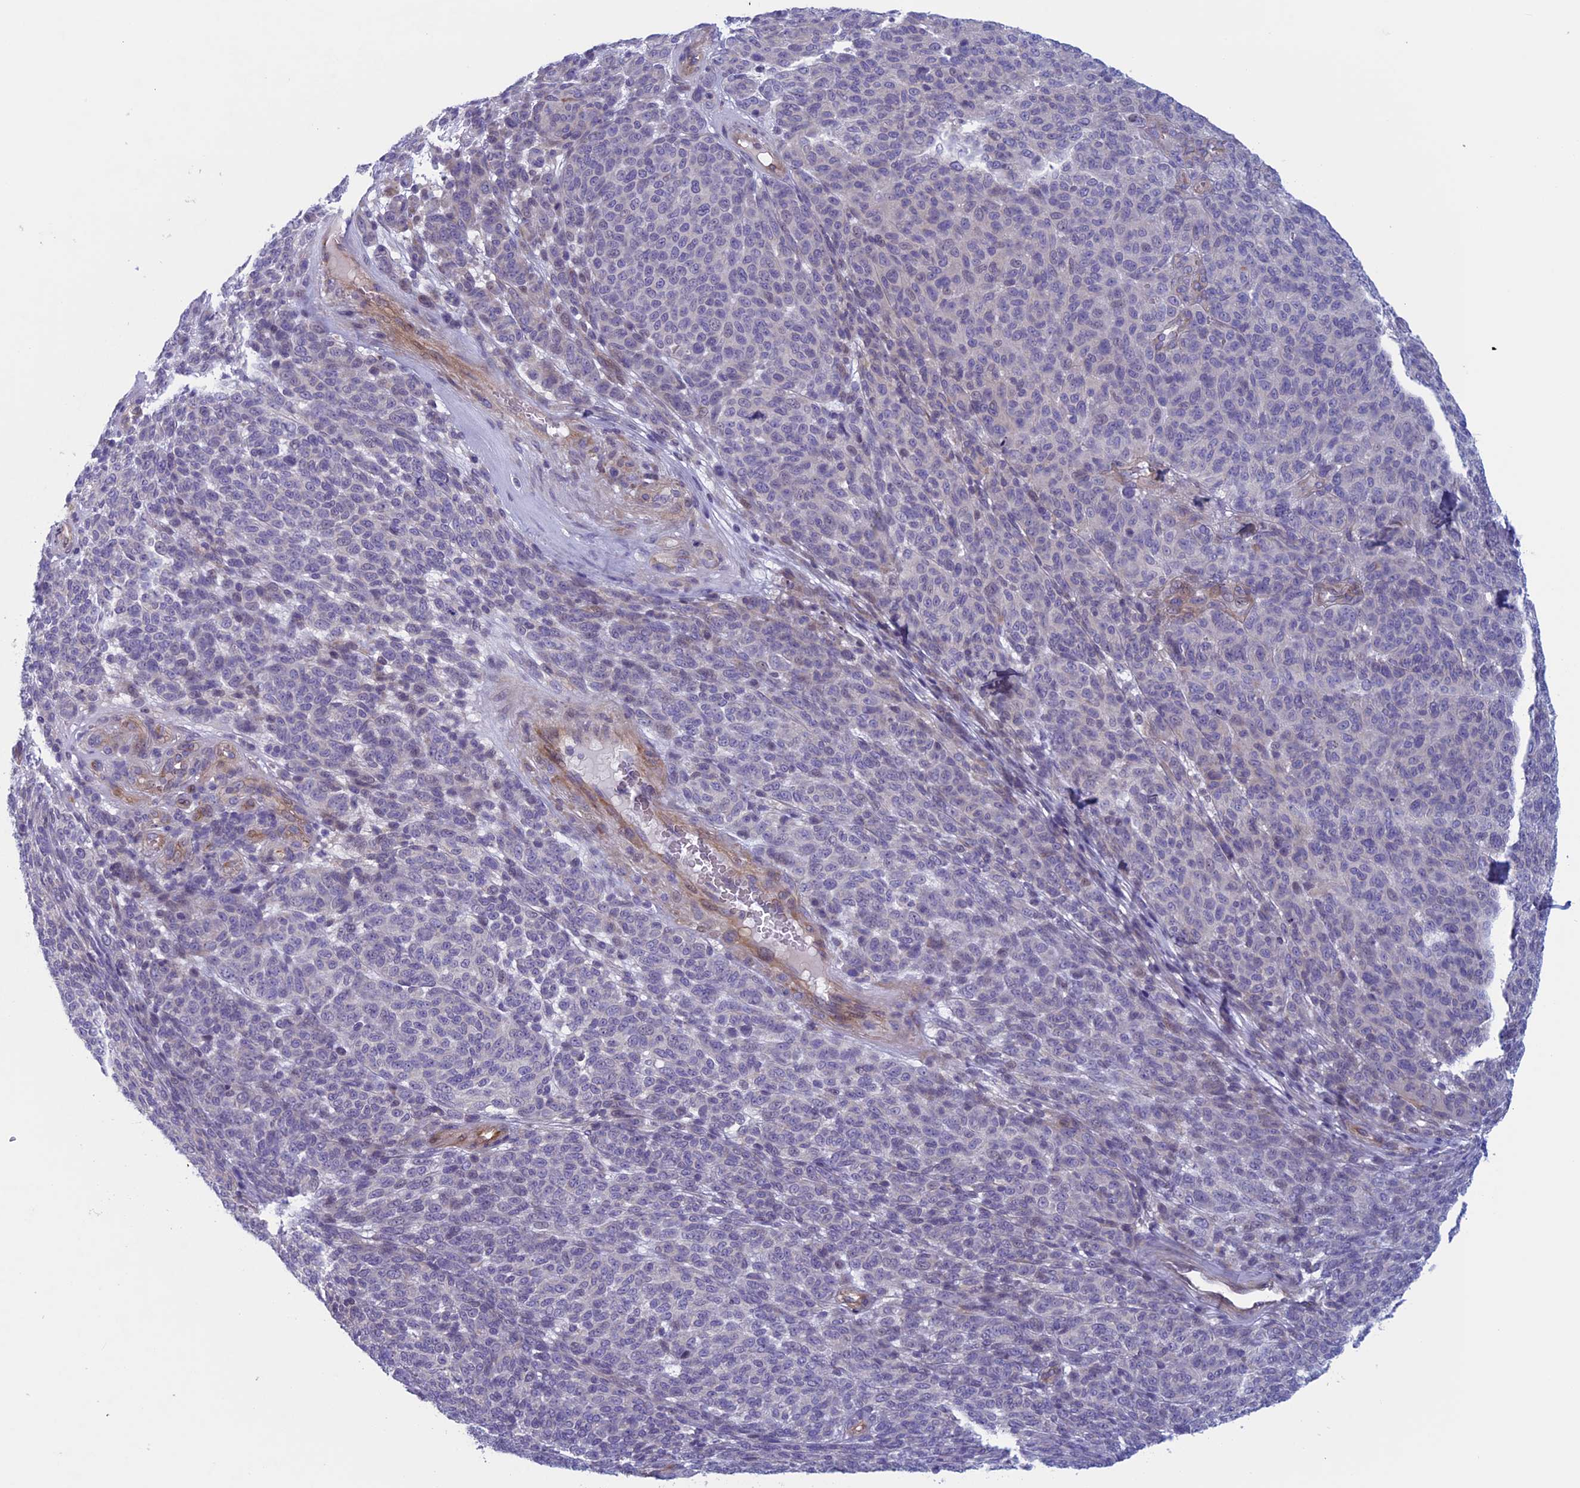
{"staining": {"intensity": "negative", "quantity": "none", "location": "none"}, "tissue": "melanoma", "cell_type": "Tumor cells", "image_type": "cancer", "snomed": [{"axis": "morphology", "description": "Malignant melanoma, NOS"}, {"axis": "topography", "description": "Skin"}], "caption": "Tumor cells are negative for protein expression in human malignant melanoma.", "gene": "CNOT6L", "patient": {"sex": "male", "age": 49}}